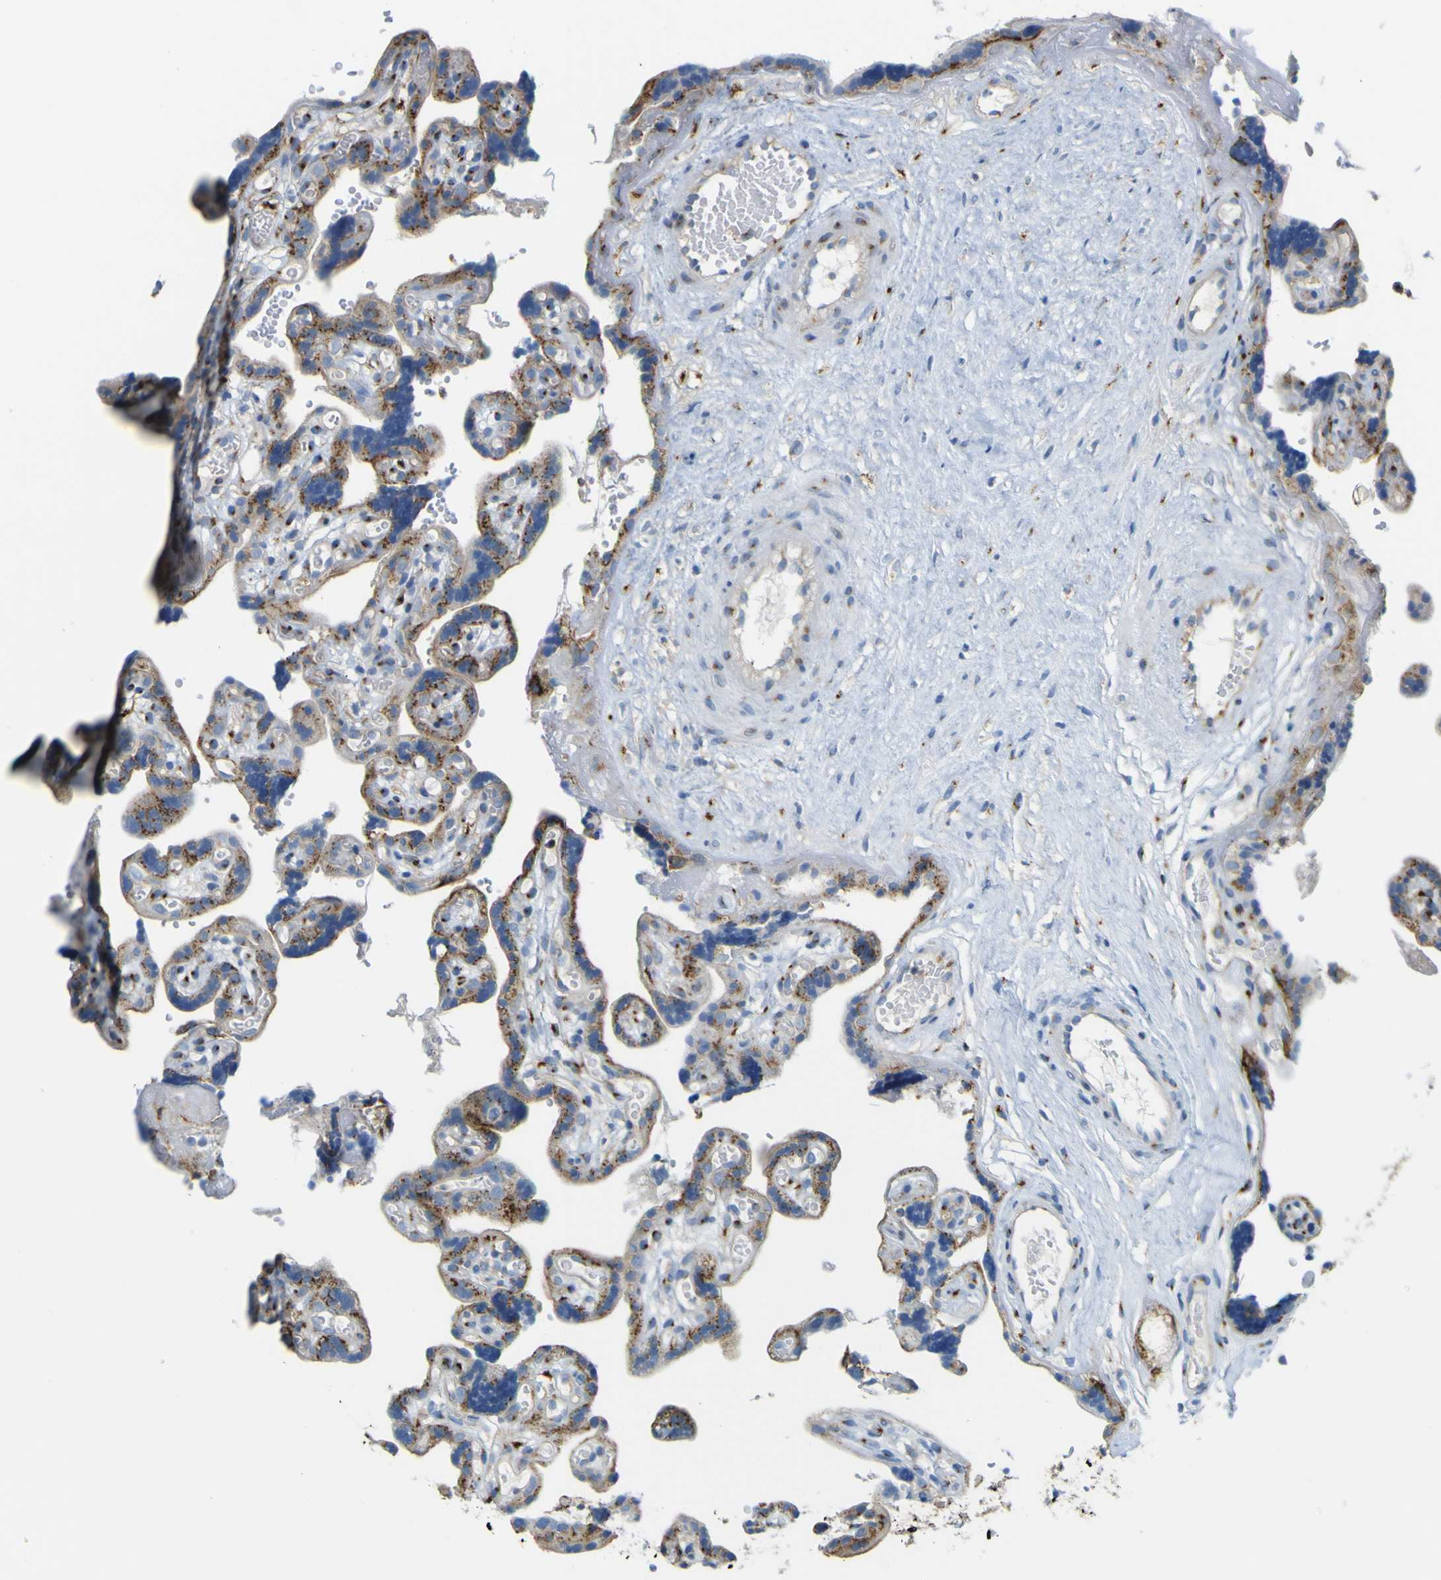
{"staining": {"intensity": "strong", "quantity": ">75%", "location": "cytoplasmic/membranous"}, "tissue": "placenta", "cell_type": "Decidual cells", "image_type": "normal", "snomed": [{"axis": "morphology", "description": "Normal tissue, NOS"}, {"axis": "topography", "description": "Placenta"}], "caption": "Immunohistochemistry (IHC) staining of unremarkable placenta, which reveals high levels of strong cytoplasmic/membranous expression in approximately >75% of decidual cells indicating strong cytoplasmic/membranous protein expression. The staining was performed using DAB (3,3'-diaminobenzidine) (brown) for protein detection and nuclei were counterstained in hematoxylin (blue).", "gene": "IGF2R", "patient": {"sex": "female", "age": 30}}